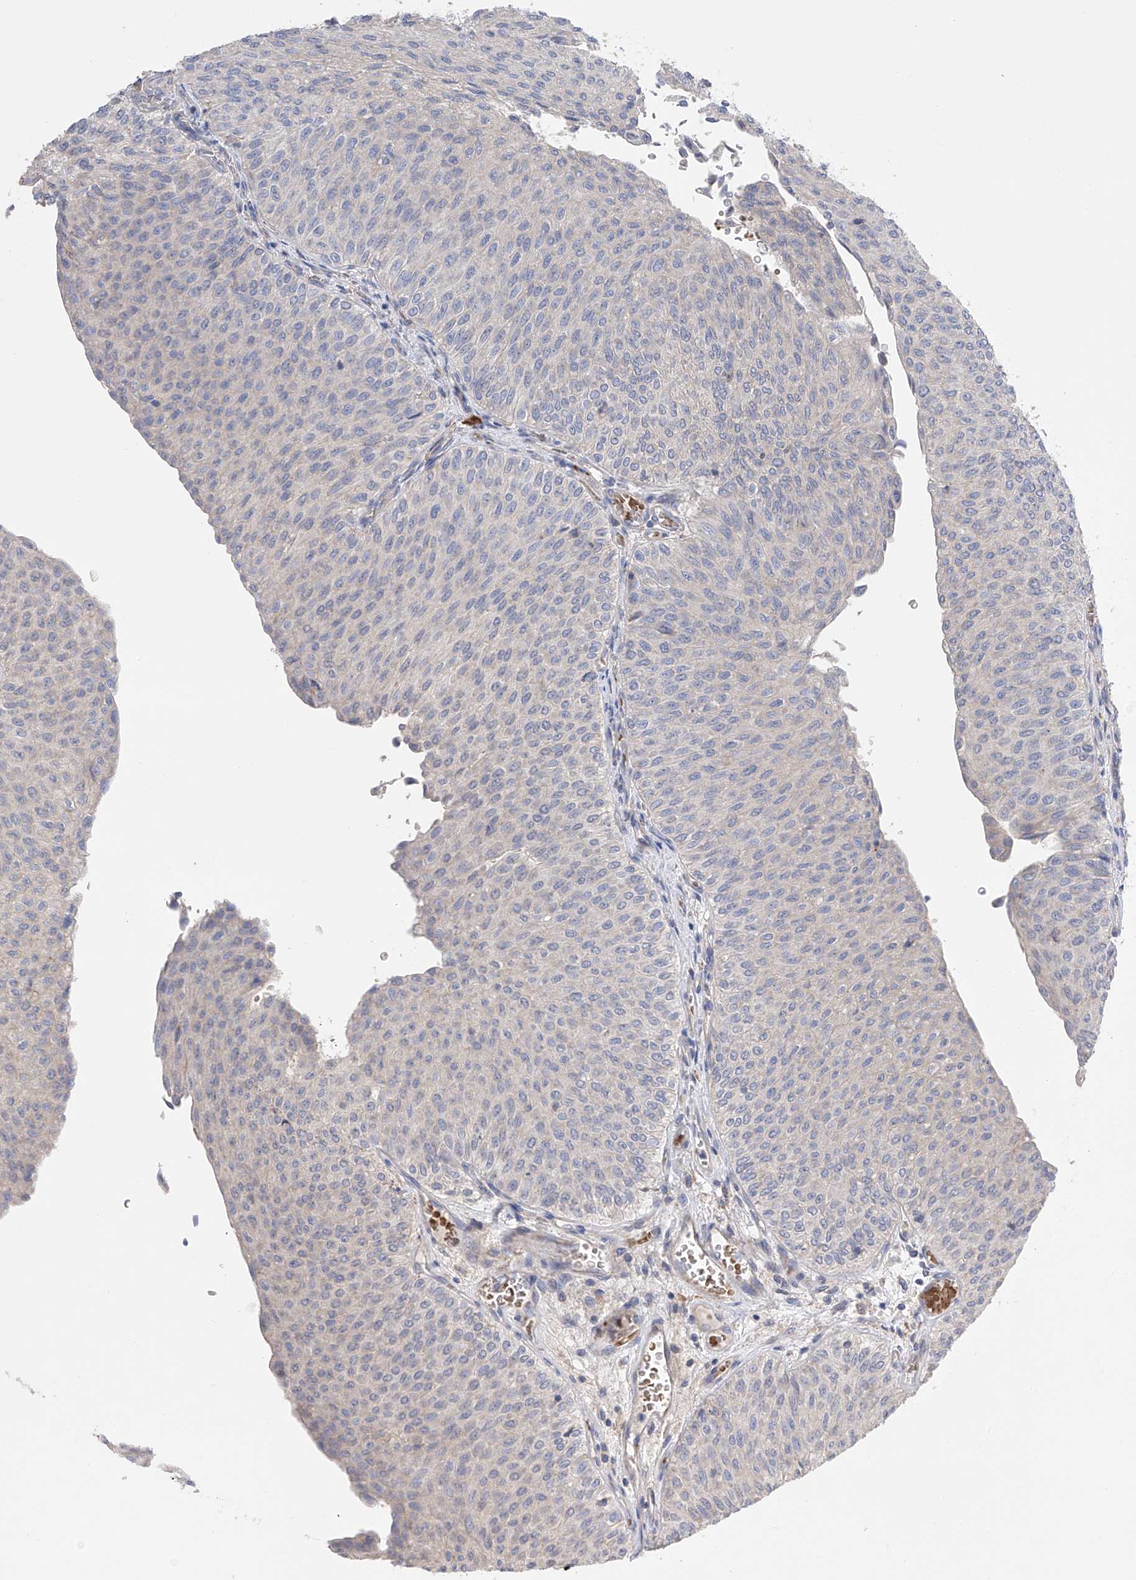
{"staining": {"intensity": "negative", "quantity": "none", "location": "none"}, "tissue": "urothelial cancer", "cell_type": "Tumor cells", "image_type": "cancer", "snomed": [{"axis": "morphology", "description": "Urothelial carcinoma, Low grade"}, {"axis": "topography", "description": "Urinary bladder"}], "caption": "Tumor cells are negative for protein expression in human low-grade urothelial carcinoma.", "gene": "NFATC4", "patient": {"sex": "male", "age": 78}}